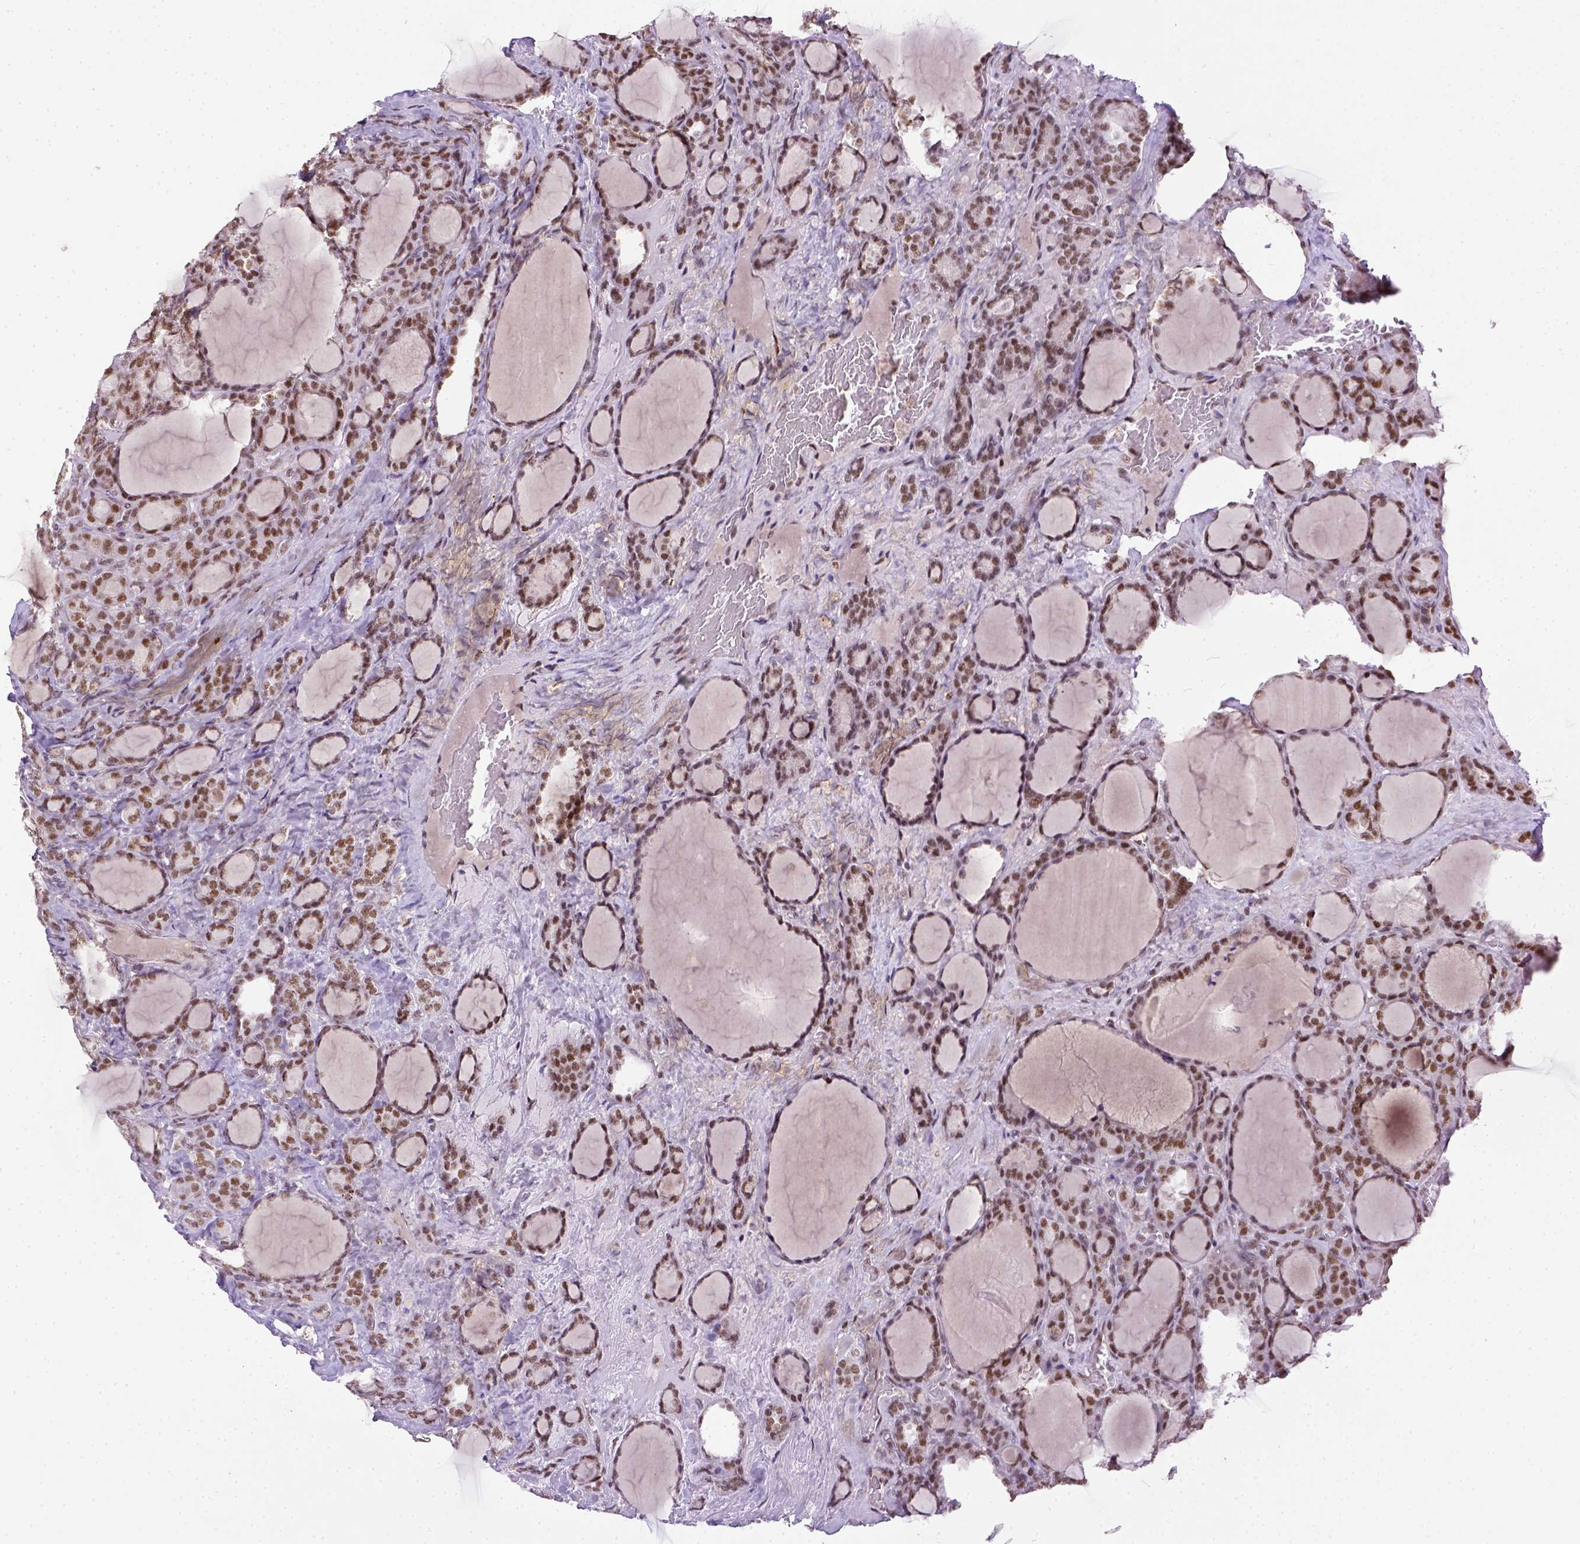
{"staining": {"intensity": "moderate", "quantity": ">75%", "location": "nuclear"}, "tissue": "thyroid cancer", "cell_type": "Tumor cells", "image_type": "cancer", "snomed": [{"axis": "morphology", "description": "Normal tissue, NOS"}, {"axis": "morphology", "description": "Follicular adenoma carcinoma, NOS"}, {"axis": "topography", "description": "Thyroid gland"}], "caption": "Immunohistochemistry (IHC) of thyroid follicular adenoma carcinoma demonstrates medium levels of moderate nuclear staining in approximately >75% of tumor cells.", "gene": "ERCC1", "patient": {"sex": "female", "age": 31}}